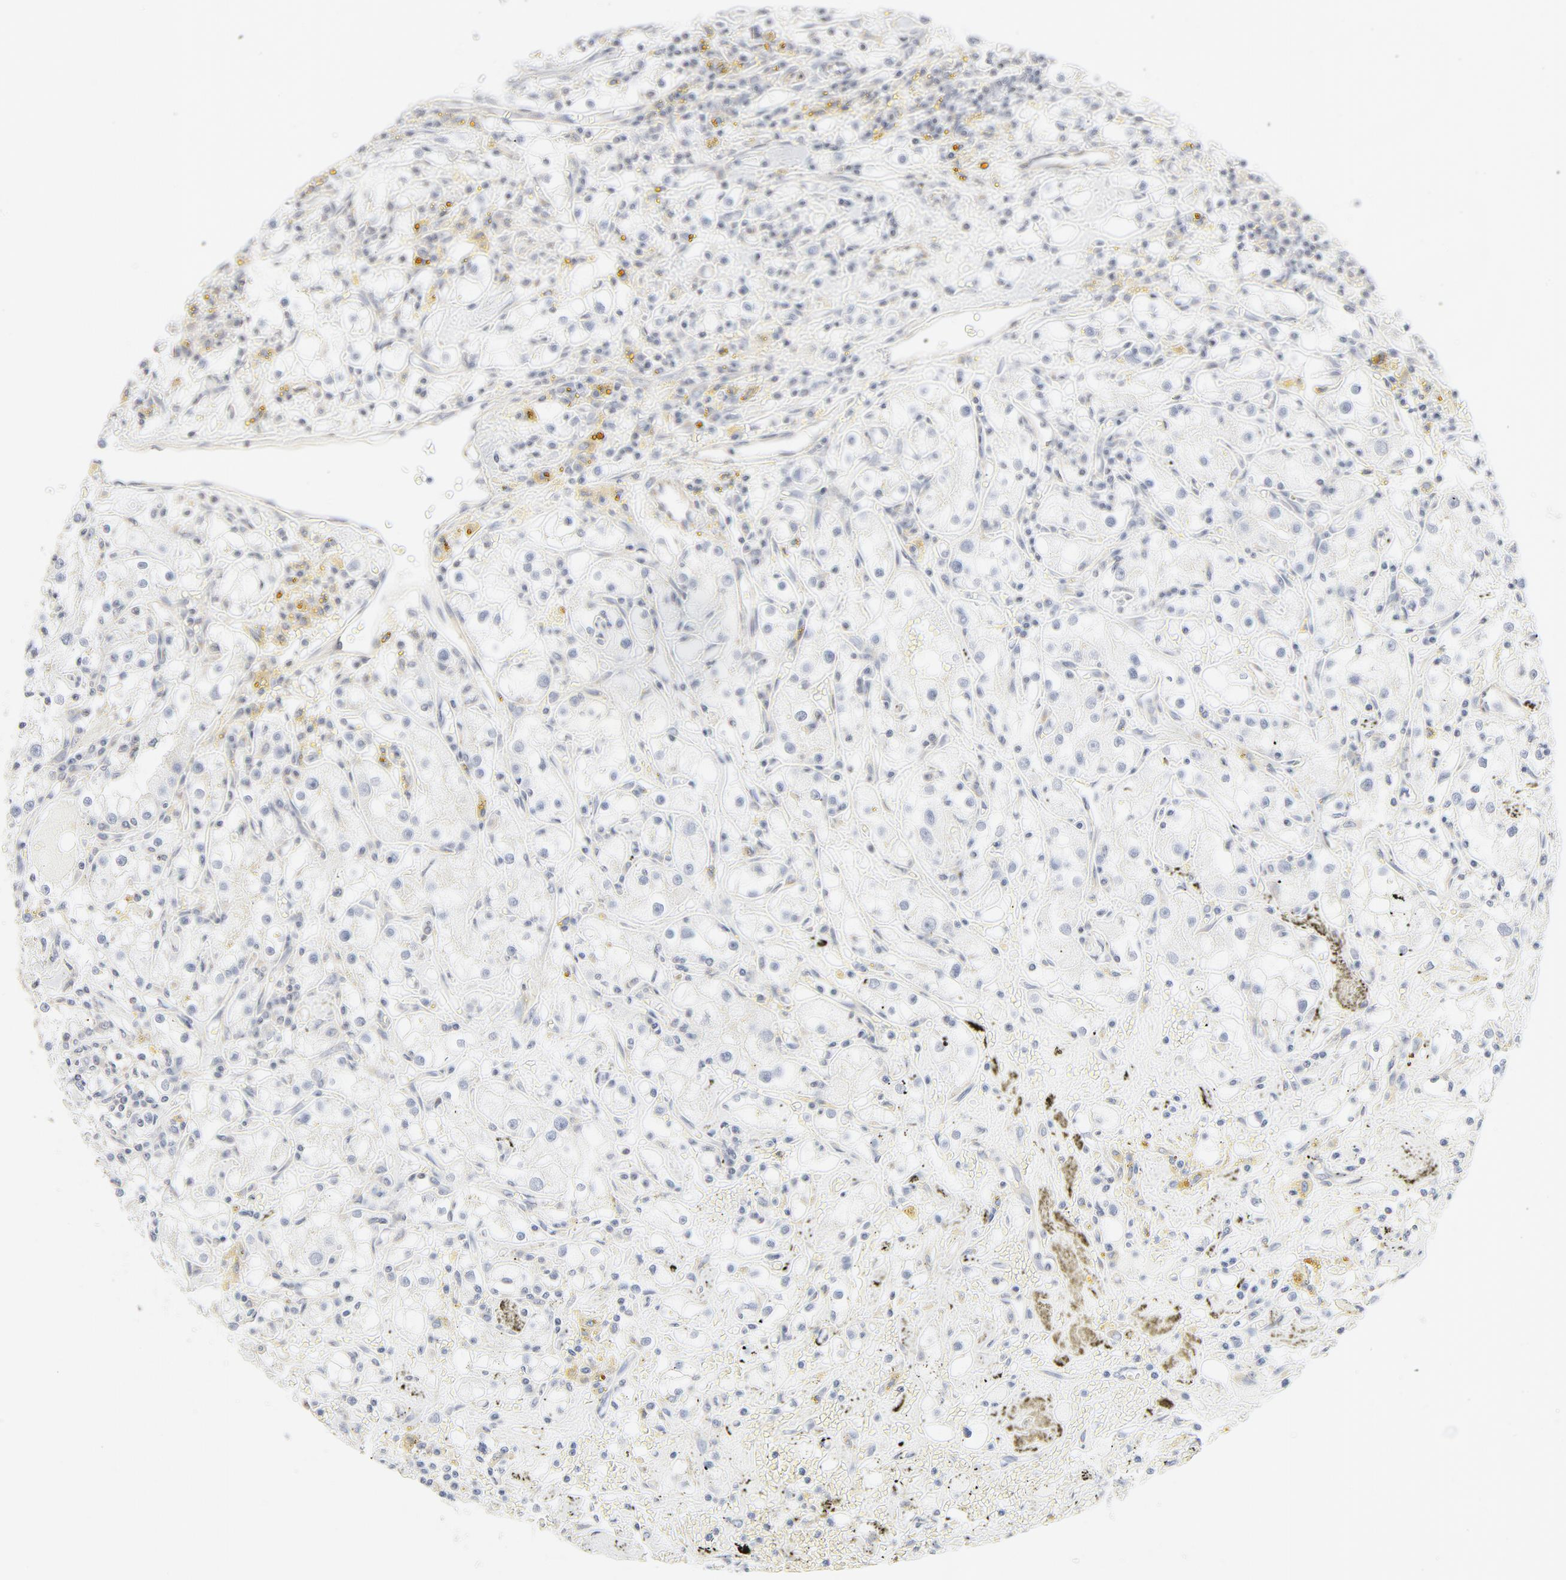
{"staining": {"intensity": "negative", "quantity": "none", "location": "none"}, "tissue": "renal cancer", "cell_type": "Tumor cells", "image_type": "cancer", "snomed": [{"axis": "morphology", "description": "Adenocarcinoma, NOS"}, {"axis": "topography", "description": "Kidney"}], "caption": "Tumor cells show no significant protein staining in renal cancer.", "gene": "RABEP1", "patient": {"sex": "male", "age": 56}}